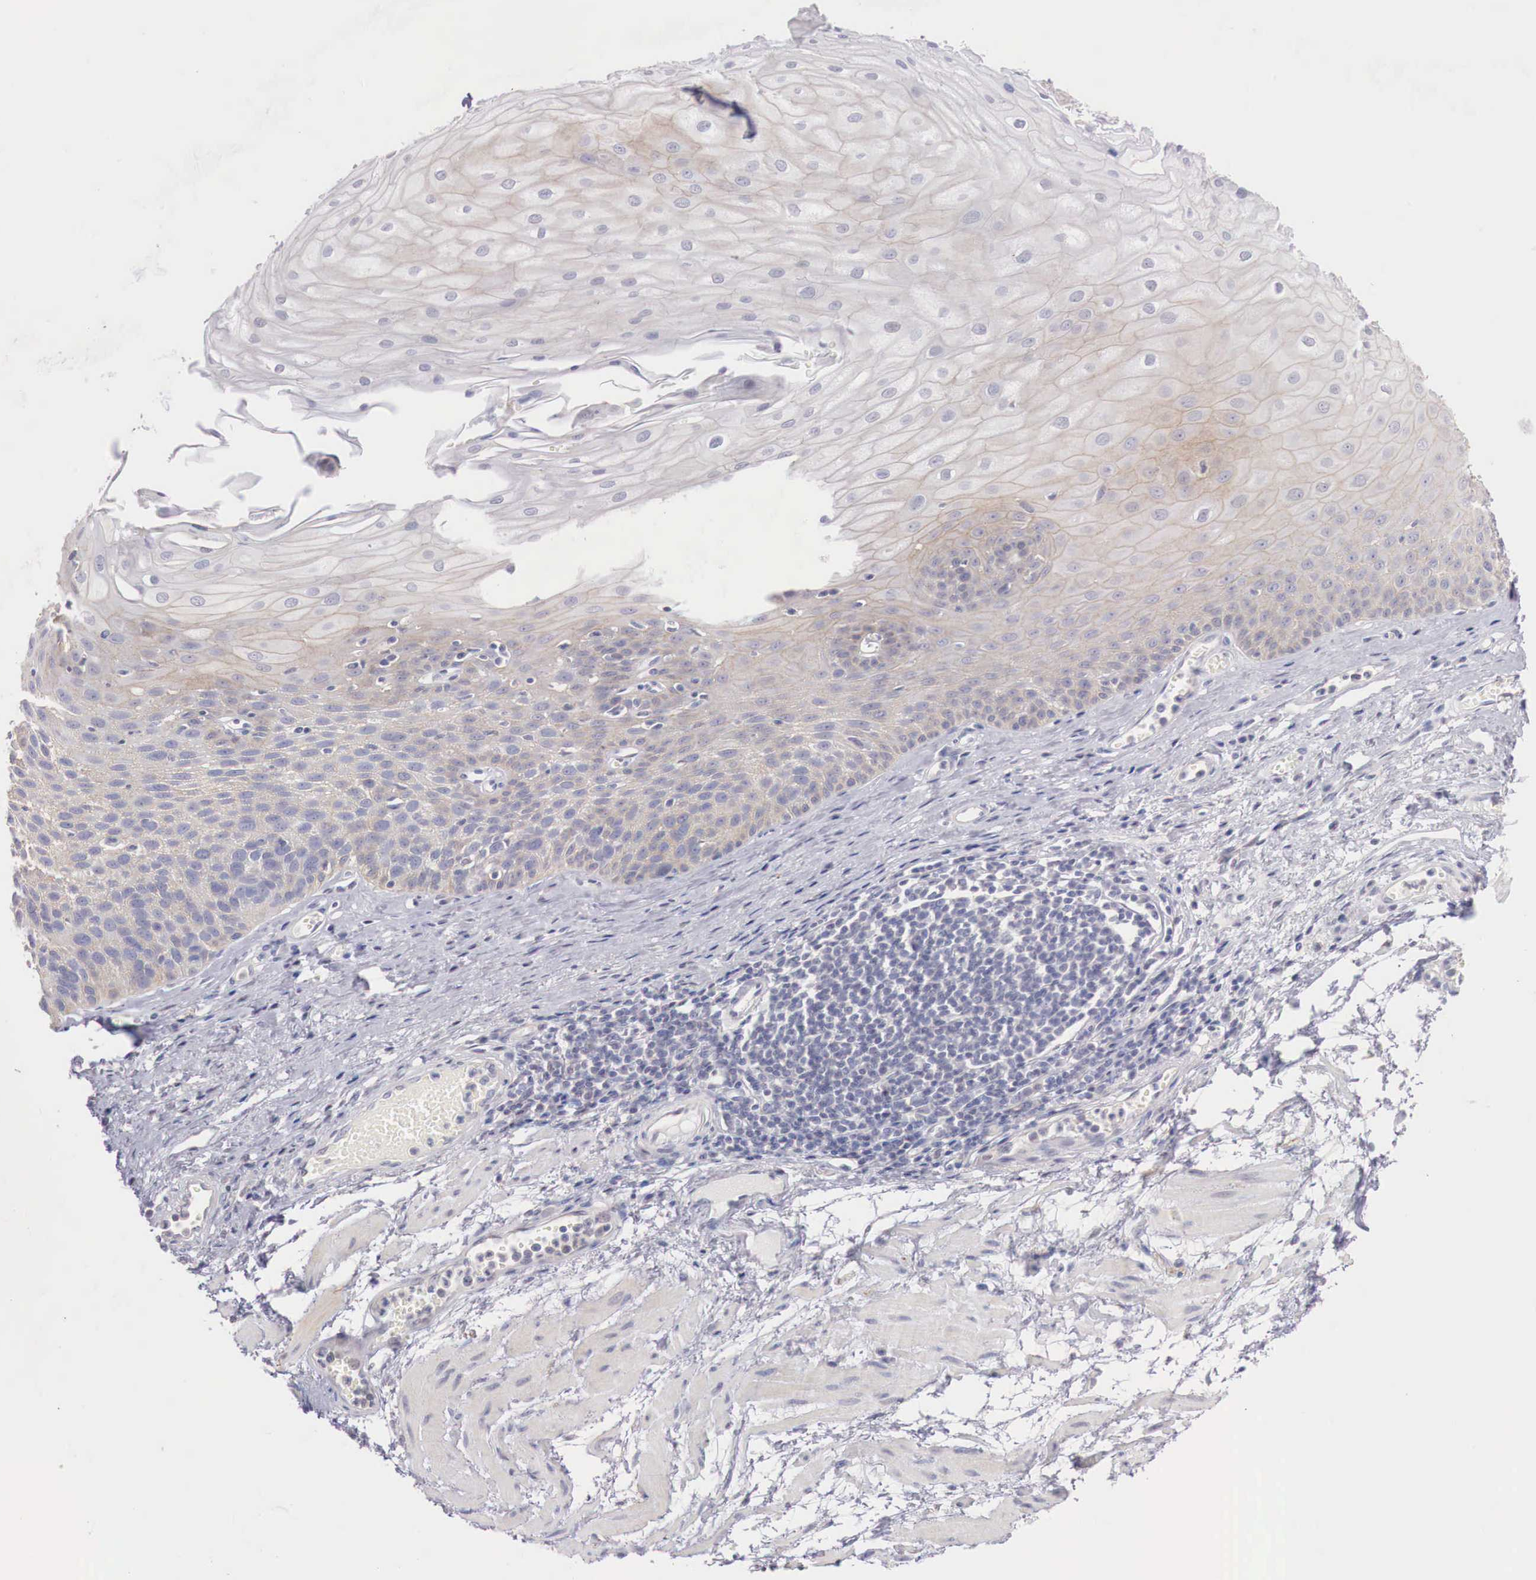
{"staining": {"intensity": "weak", "quantity": "25%-75%", "location": "cytoplasmic/membranous"}, "tissue": "esophagus", "cell_type": "Squamous epithelial cells", "image_type": "normal", "snomed": [{"axis": "morphology", "description": "Normal tissue, NOS"}, {"axis": "topography", "description": "Esophagus"}], "caption": "Weak cytoplasmic/membranous positivity is seen in about 25%-75% of squamous epithelial cells in benign esophagus. (DAB (3,3'-diaminobenzidine) = brown stain, brightfield microscopy at high magnification).", "gene": "TRIM13", "patient": {"sex": "male", "age": 65}}